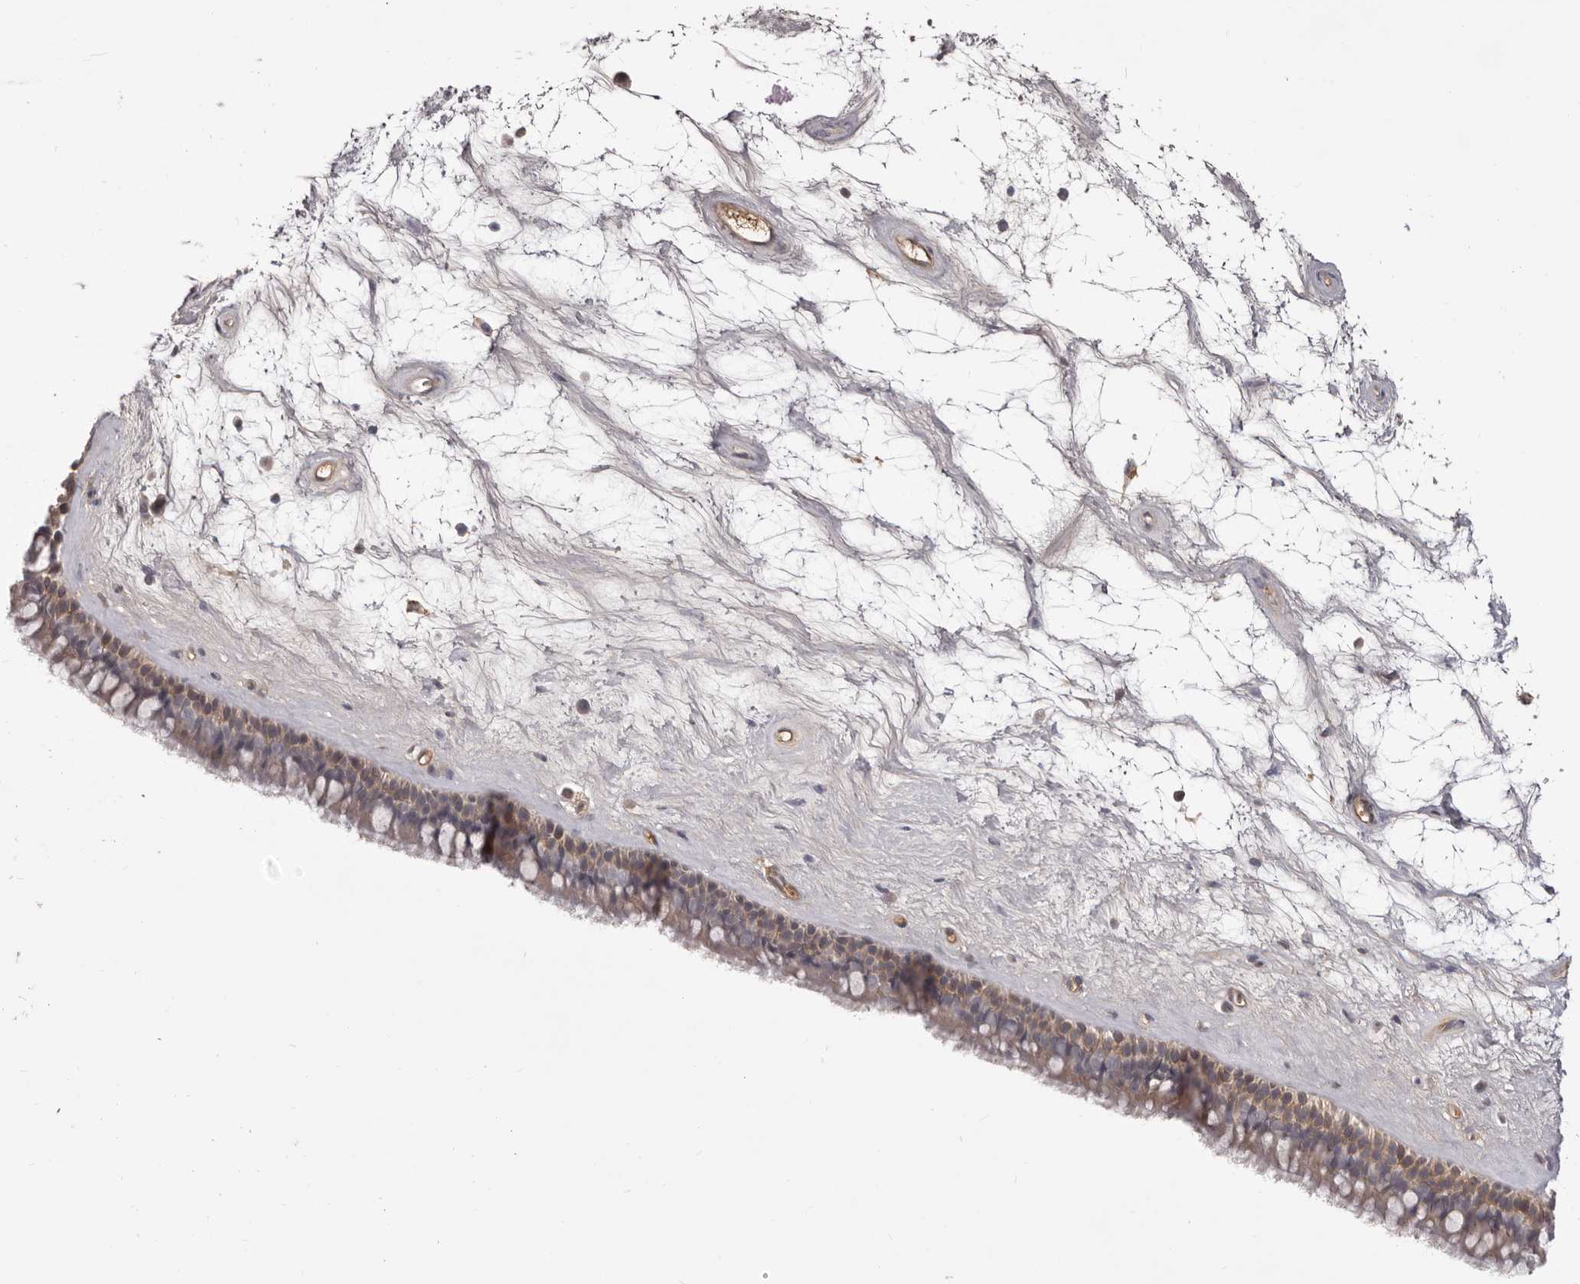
{"staining": {"intensity": "moderate", "quantity": "25%-75%", "location": "cytoplasmic/membranous"}, "tissue": "nasopharynx", "cell_type": "Respiratory epithelial cells", "image_type": "normal", "snomed": [{"axis": "morphology", "description": "Normal tissue, NOS"}, {"axis": "topography", "description": "Nasopharynx"}], "caption": "Respiratory epithelial cells exhibit medium levels of moderate cytoplasmic/membranous expression in about 25%-75% of cells in benign human nasopharynx.", "gene": "OTUD3", "patient": {"sex": "male", "age": 64}}